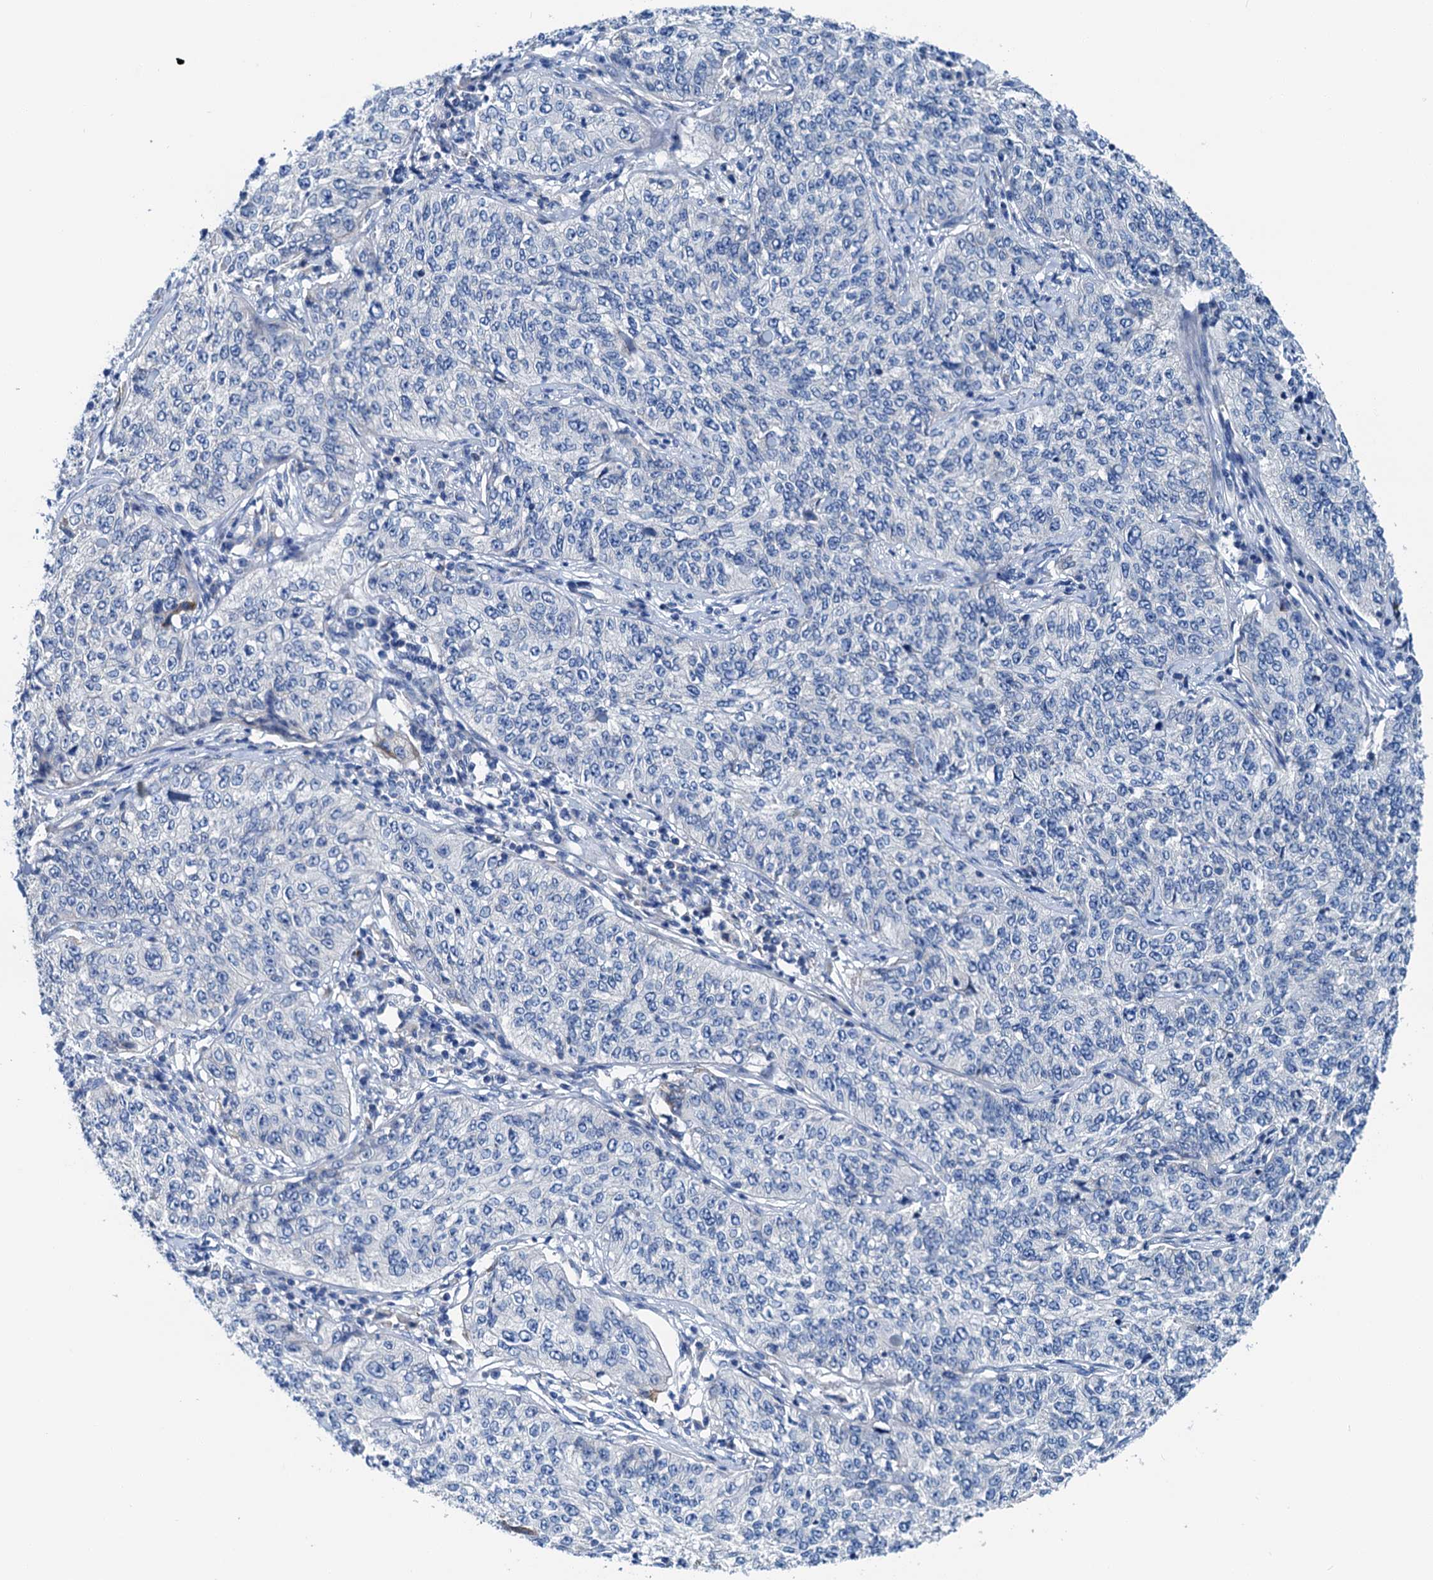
{"staining": {"intensity": "negative", "quantity": "none", "location": "none"}, "tissue": "cervical cancer", "cell_type": "Tumor cells", "image_type": "cancer", "snomed": [{"axis": "morphology", "description": "Squamous cell carcinoma, NOS"}, {"axis": "topography", "description": "Cervix"}], "caption": "DAB immunohistochemical staining of cervical squamous cell carcinoma exhibits no significant expression in tumor cells.", "gene": "KNDC1", "patient": {"sex": "female", "age": 35}}